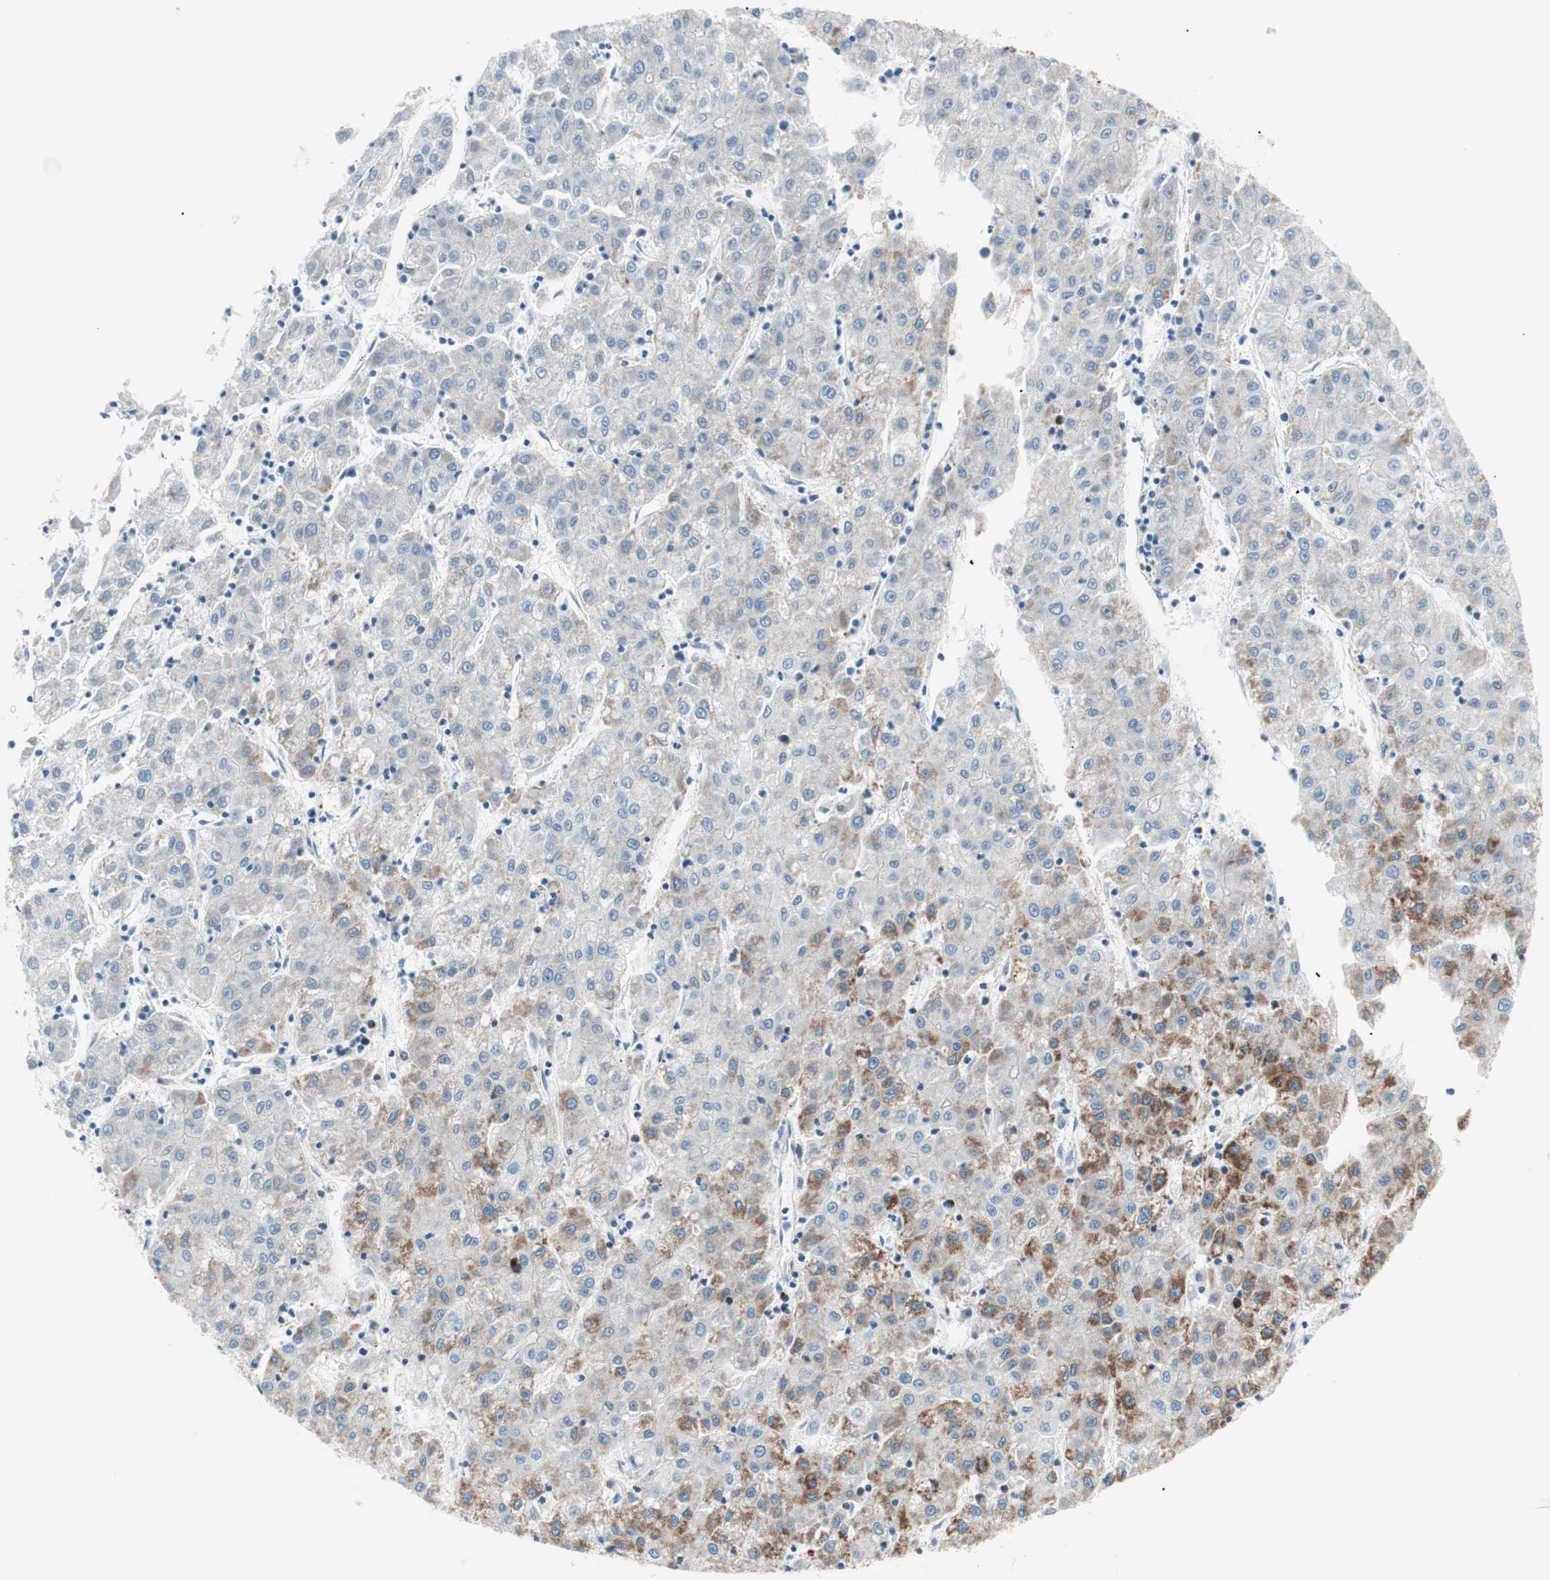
{"staining": {"intensity": "moderate", "quantity": "25%-75%", "location": "cytoplasmic/membranous"}, "tissue": "liver cancer", "cell_type": "Tumor cells", "image_type": "cancer", "snomed": [{"axis": "morphology", "description": "Carcinoma, Hepatocellular, NOS"}, {"axis": "topography", "description": "Liver"}], "caption": "Approximately 25%-75% of tumor cells in human liver cancer show moderate cytoplasmic/membranous protein expression as visualized by brown immunohistochemical staining.", "gene": "TOMM20", "patient": {"sex": "male", "age": 72}}